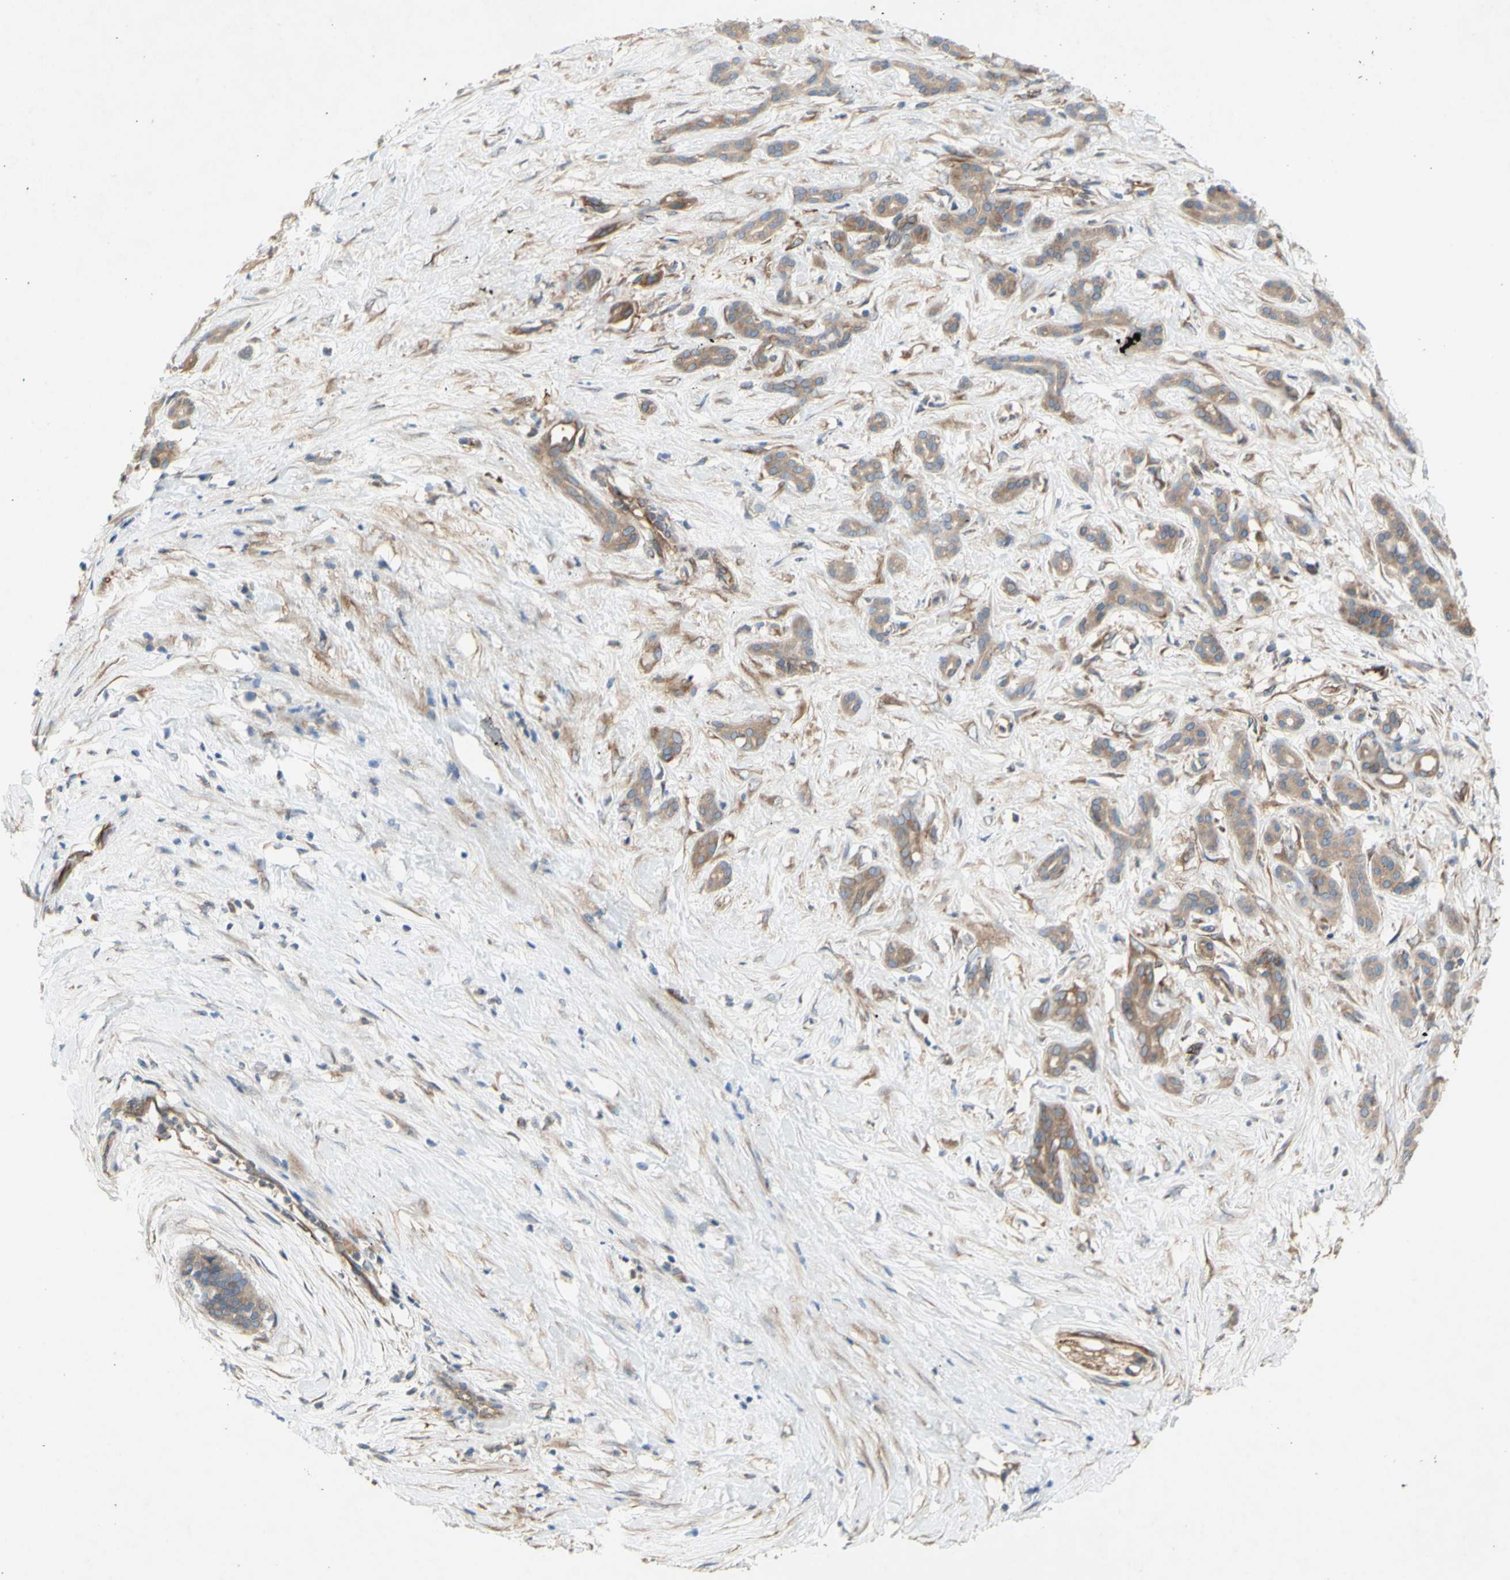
{"staining": {"intensity": "moderate", "quantity": ">75%", "location": "cytoplasmic/membranous"}, "tissue": "pancreatic cancer", "cell_type": "Tumor cells", "image_type": "cancer", "snomed": [{"axis": "morphology", "description": "Adenocarcinoma, NOS"}, {"axis": "topography", "description": "Pancreas"}], "caption": "IHC histopathology image of neoplastic tissue: adenocarcinoma (pancreatic) stained using IHC exhibits medium levels of moderate protein expression localized specifically in the cytoplasmic/membranous of tumor cells, appearing as a cytoplasmic/membranous brown color.", "gene": "KLC1", "patient": {"sex": "male", "age": 41}}